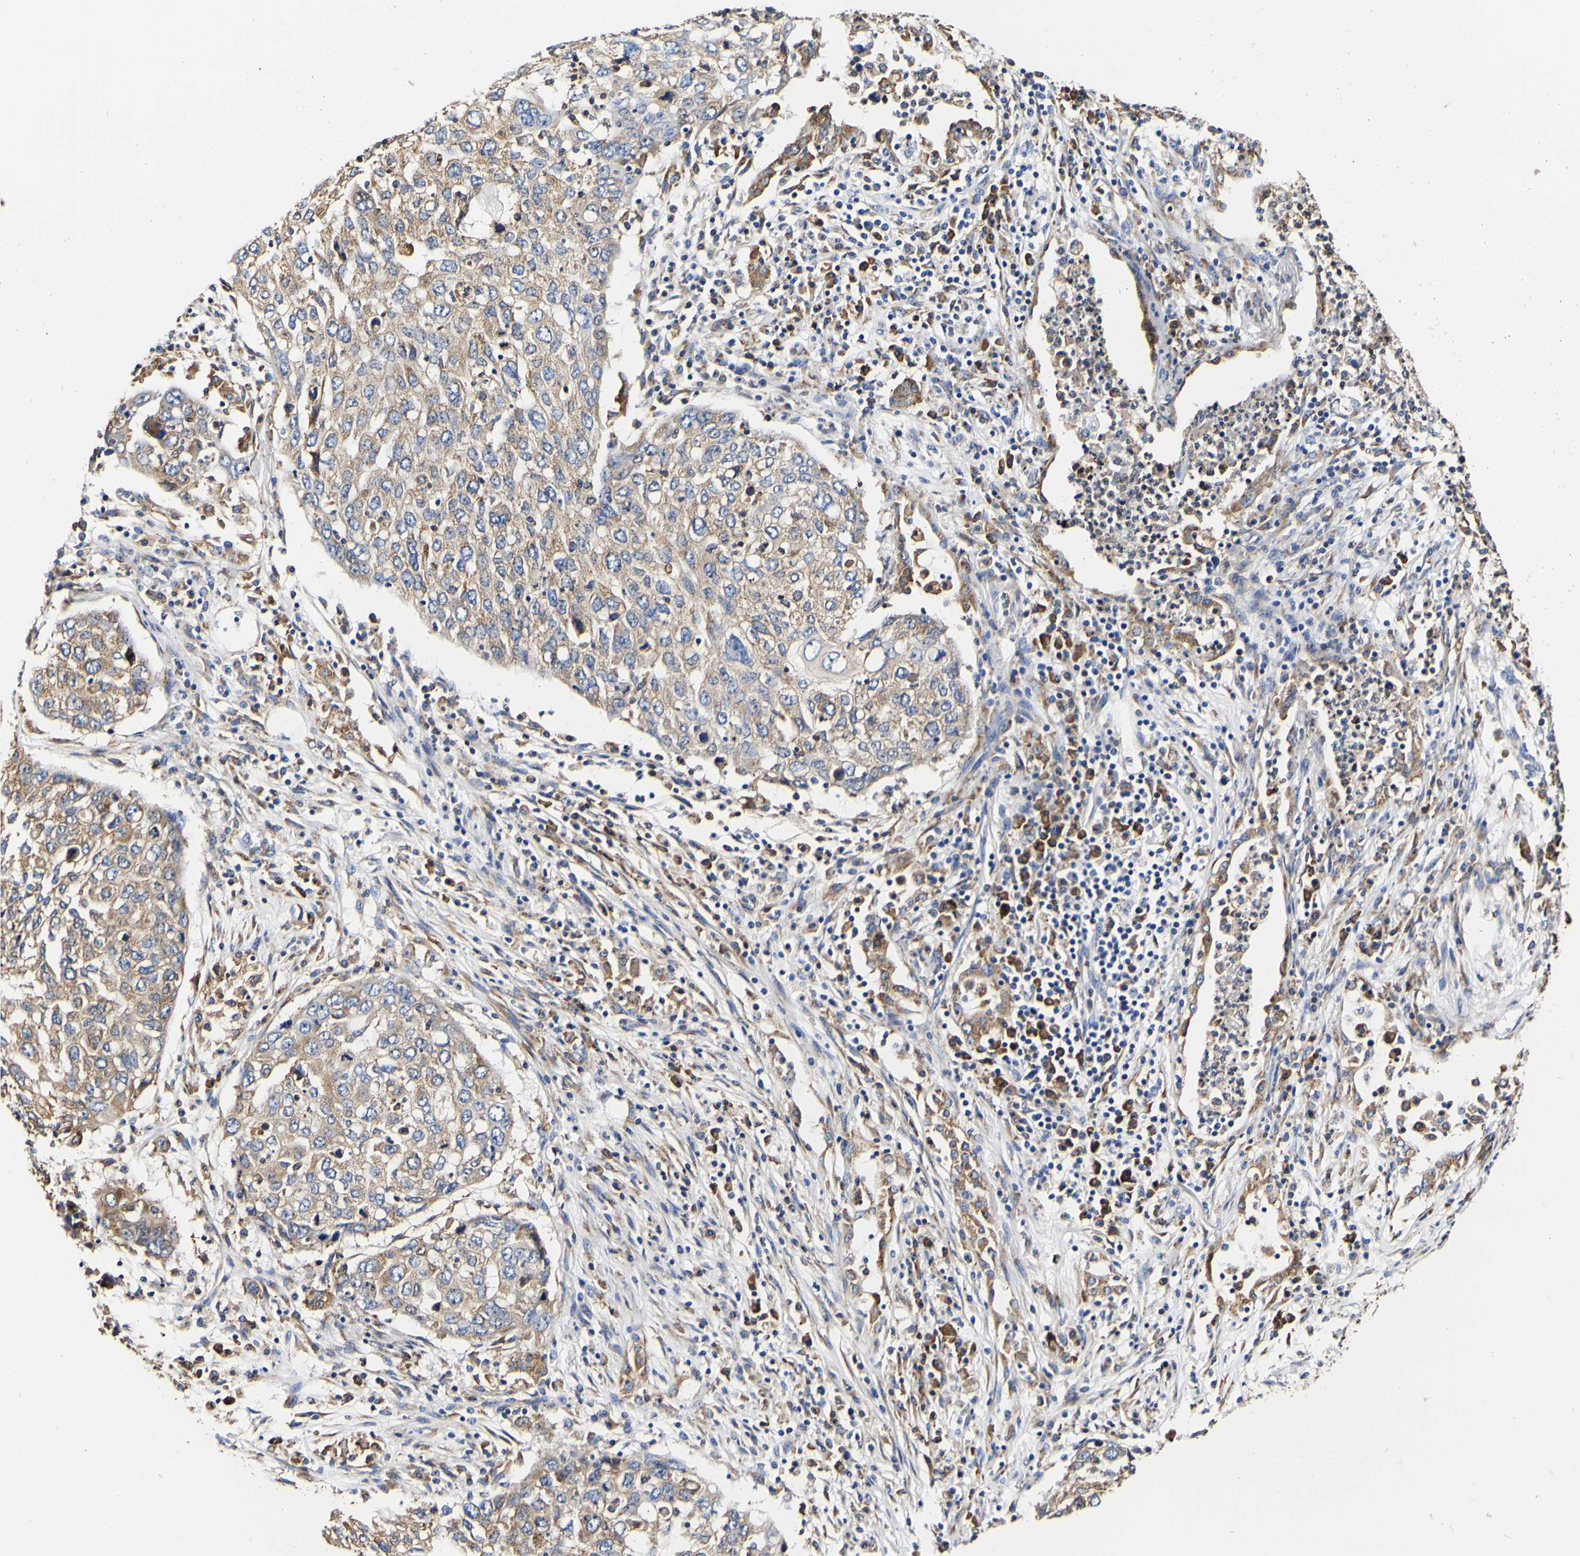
{"staining": {"intensity": "moderate", "quantity": "25%-75%", "location": "cytoplasmic/membranous"}, "tissue": "lung cancer", "cell_type": "Tumor cells", "image_type": "cancer", "snomed": [{"axis": "morphology", "description": "Squamous cell carcinoma, NOS"}, {"axis": "topography", "description": "Lung"}], "caption": "Tumor cells exhibit medium levels of moderate cytoplasmic/membranous positivity in approximately 25%-75% of cells in human lung cancer (squamous cell carcinoma).", "gene": "P4HB", "patient": {"sex": "female", "age": 63}}